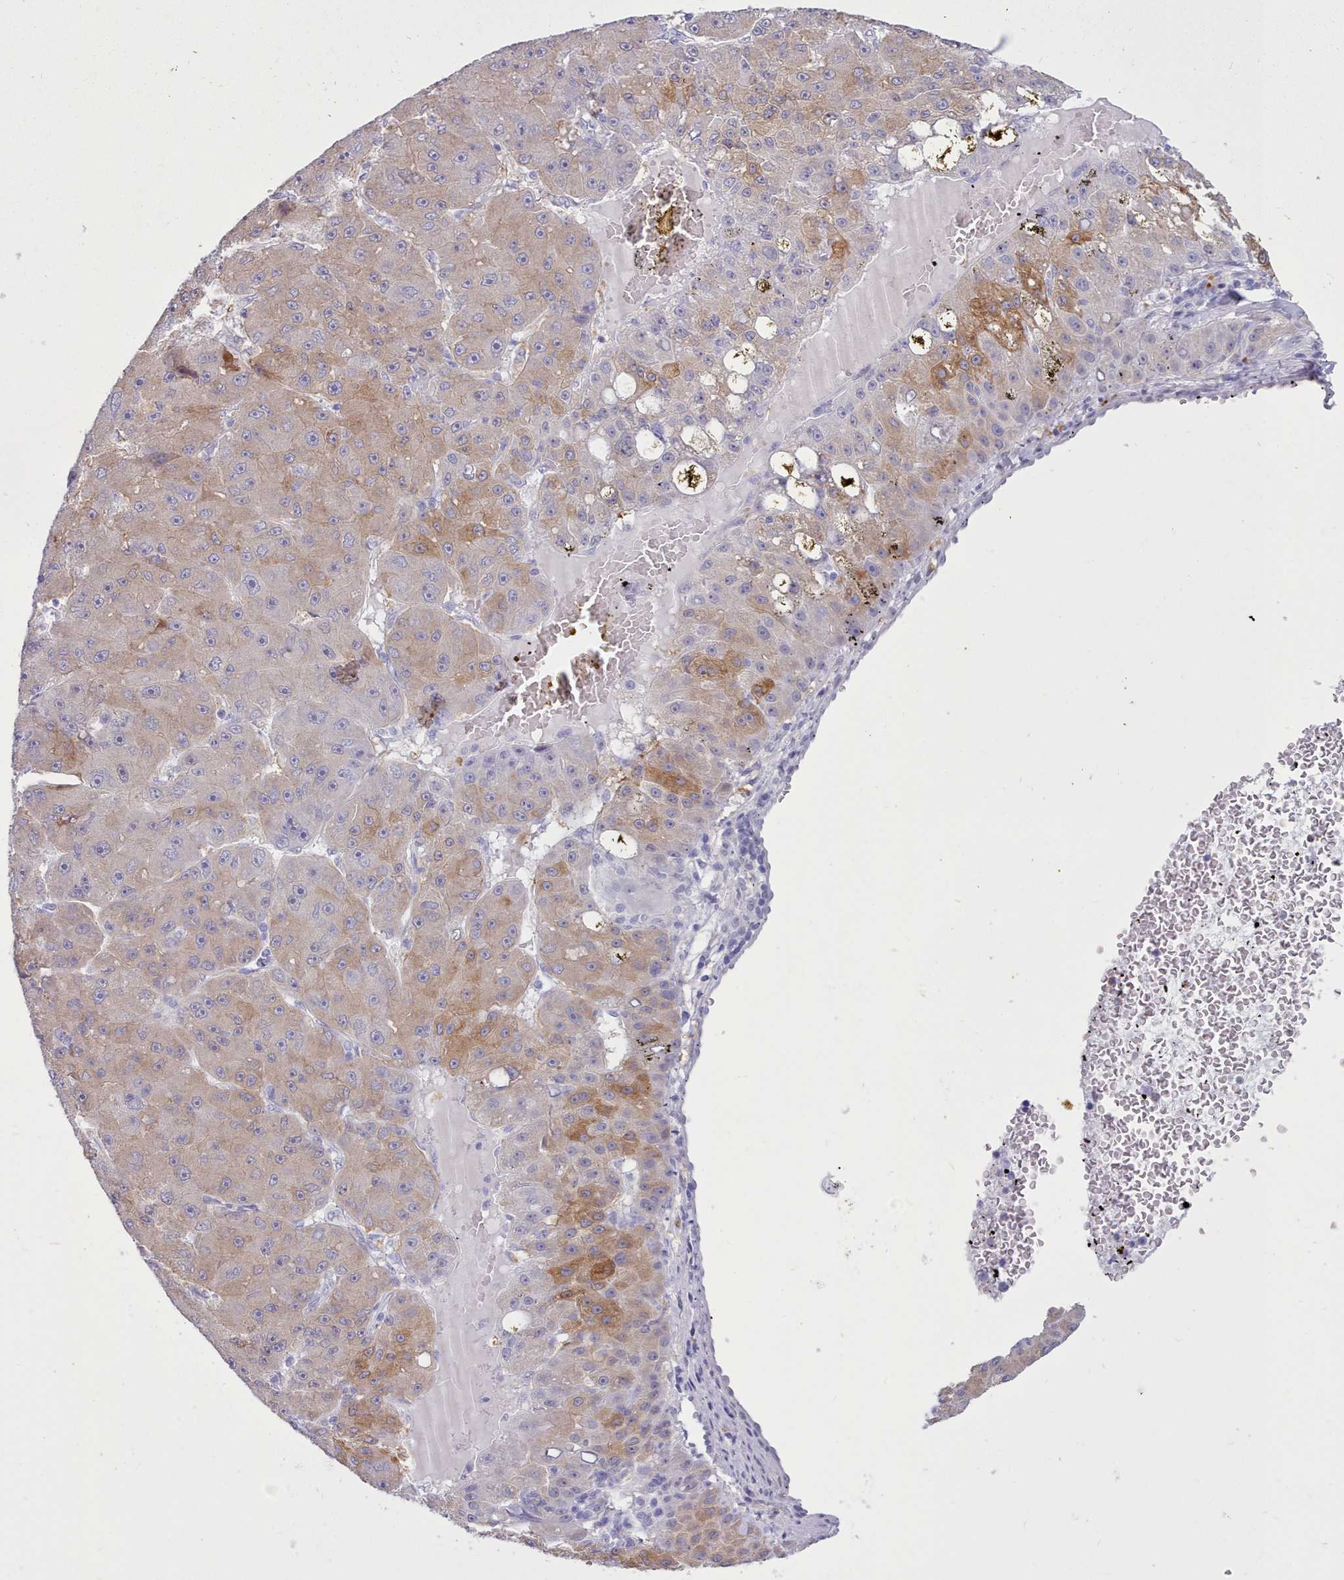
{"staining": {"intensity": "moderate", "quantity": "<25%", "location": "cytoplasmic/membranous"}, "tissue": "liver cancer", "cell_type": "Tumor cells", "image_type": "cancer", "snomed": [{"axis": "morphology", "description": "Carcinoma, Hepatocellular, NOS"}, {"axis": "topography", "description": "Liver"}], "caption": "Liver cancer stained for a protein exhibits moderate cytoplasmic/membranous positivity in tumor cells. (Stains: DAB in brown, nuclei in blue, Microscopy: brightfield microscopy at high magnification).", "gene": "TMEM253", "patient": {"sex": "male", "age": 67}}